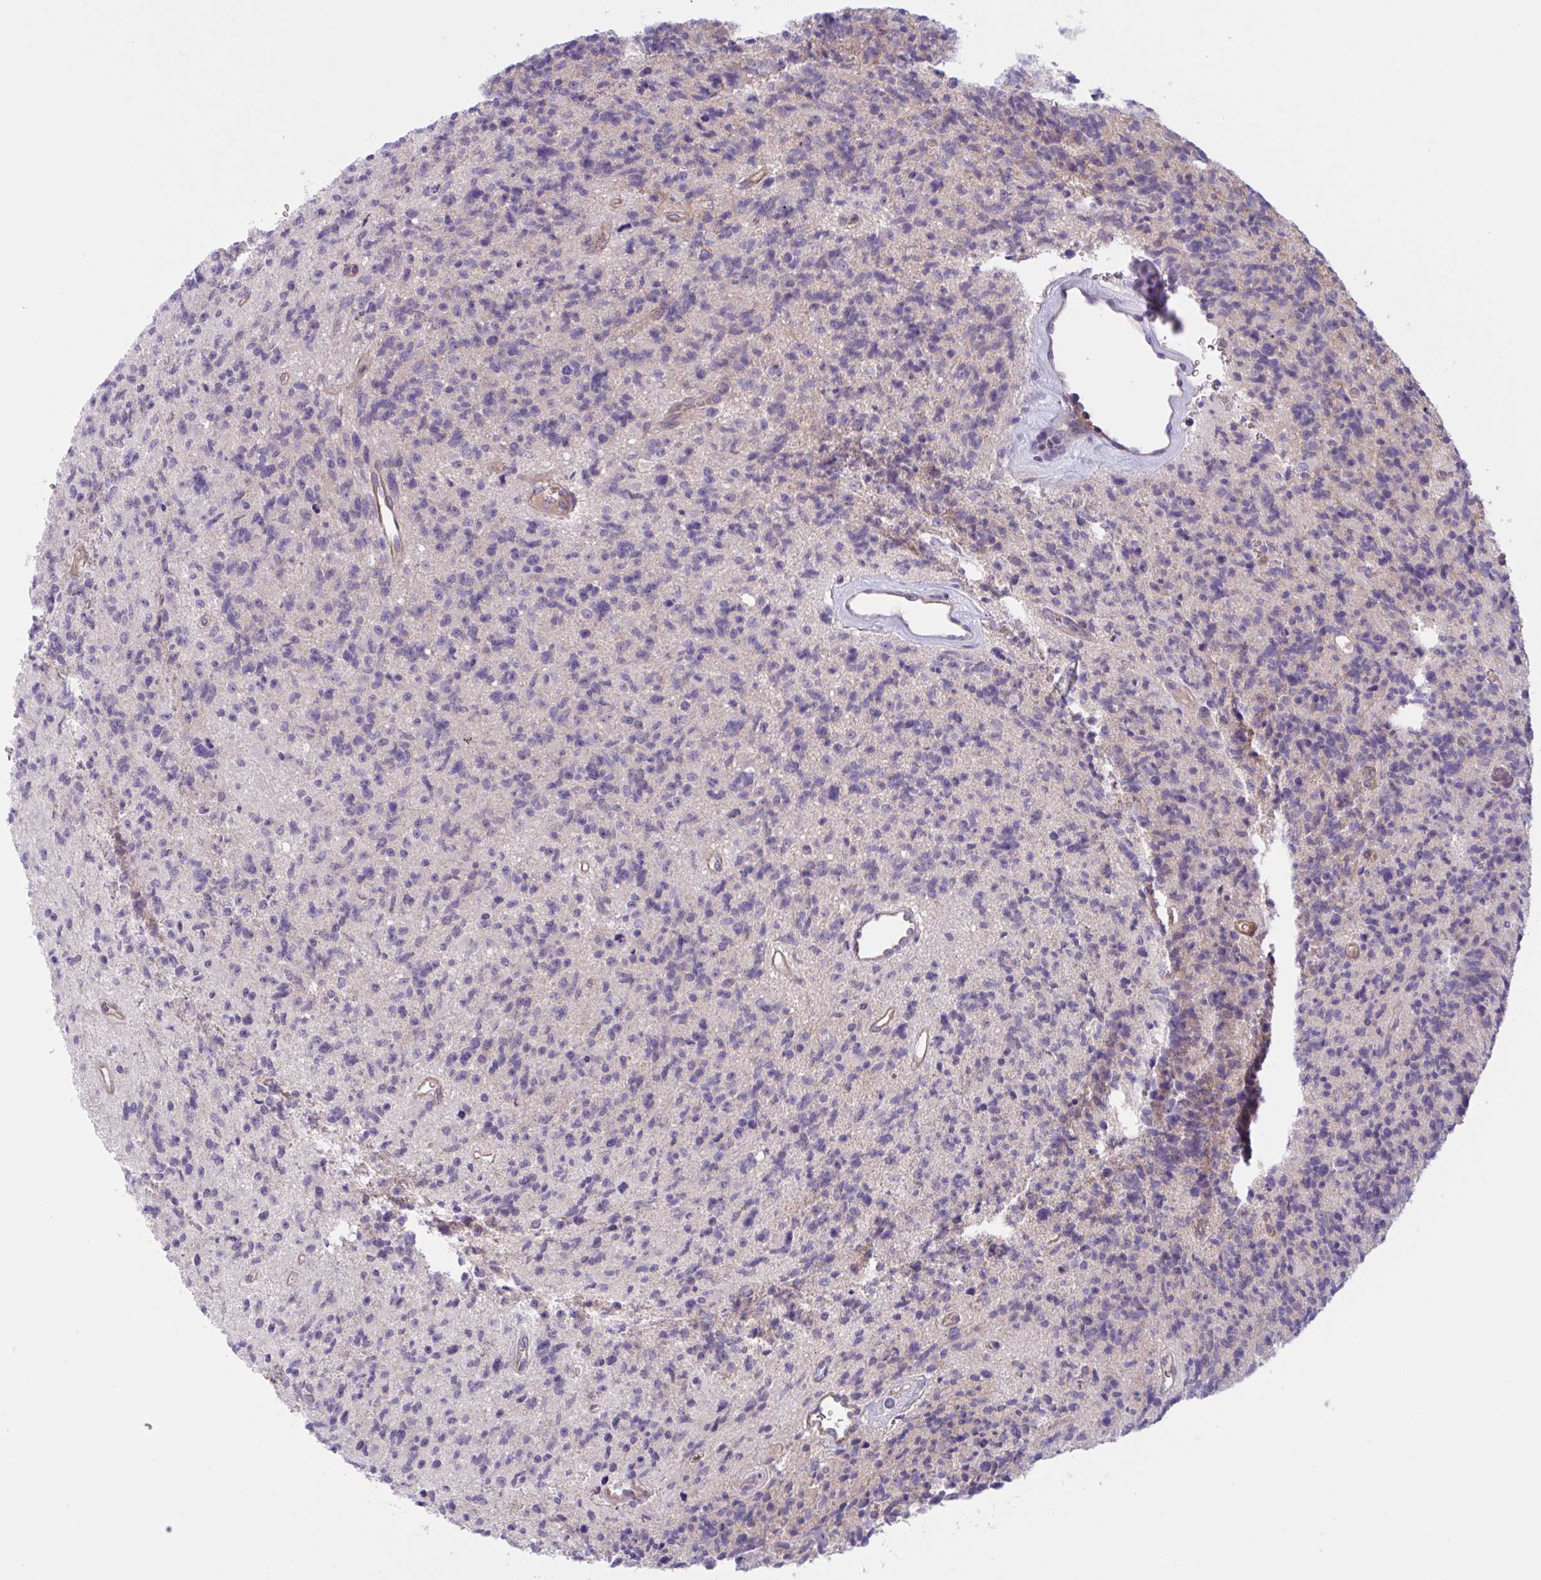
{"staining": {"intensity": "weak", "quantity": "<25%", "location": "cytoplasmic/membranous"}, "tissue": "glioma", "cell_type": "Tumor cells", "image_type": "cancer", "snomed": [{"axis": "morphology", "description": "Glioma, malignant, High grade"}, {"axis": "topography", "description": "Brain"}], "caption": "Tumor cells are negative for protein expression in human high-grade glioma (malignant). The staining is performed using DAB brown chromogen with nuclei counter-stained in using hematoxylin.", "gene": "TTC7B", "patient": {"sex": "male", "age": 29}}